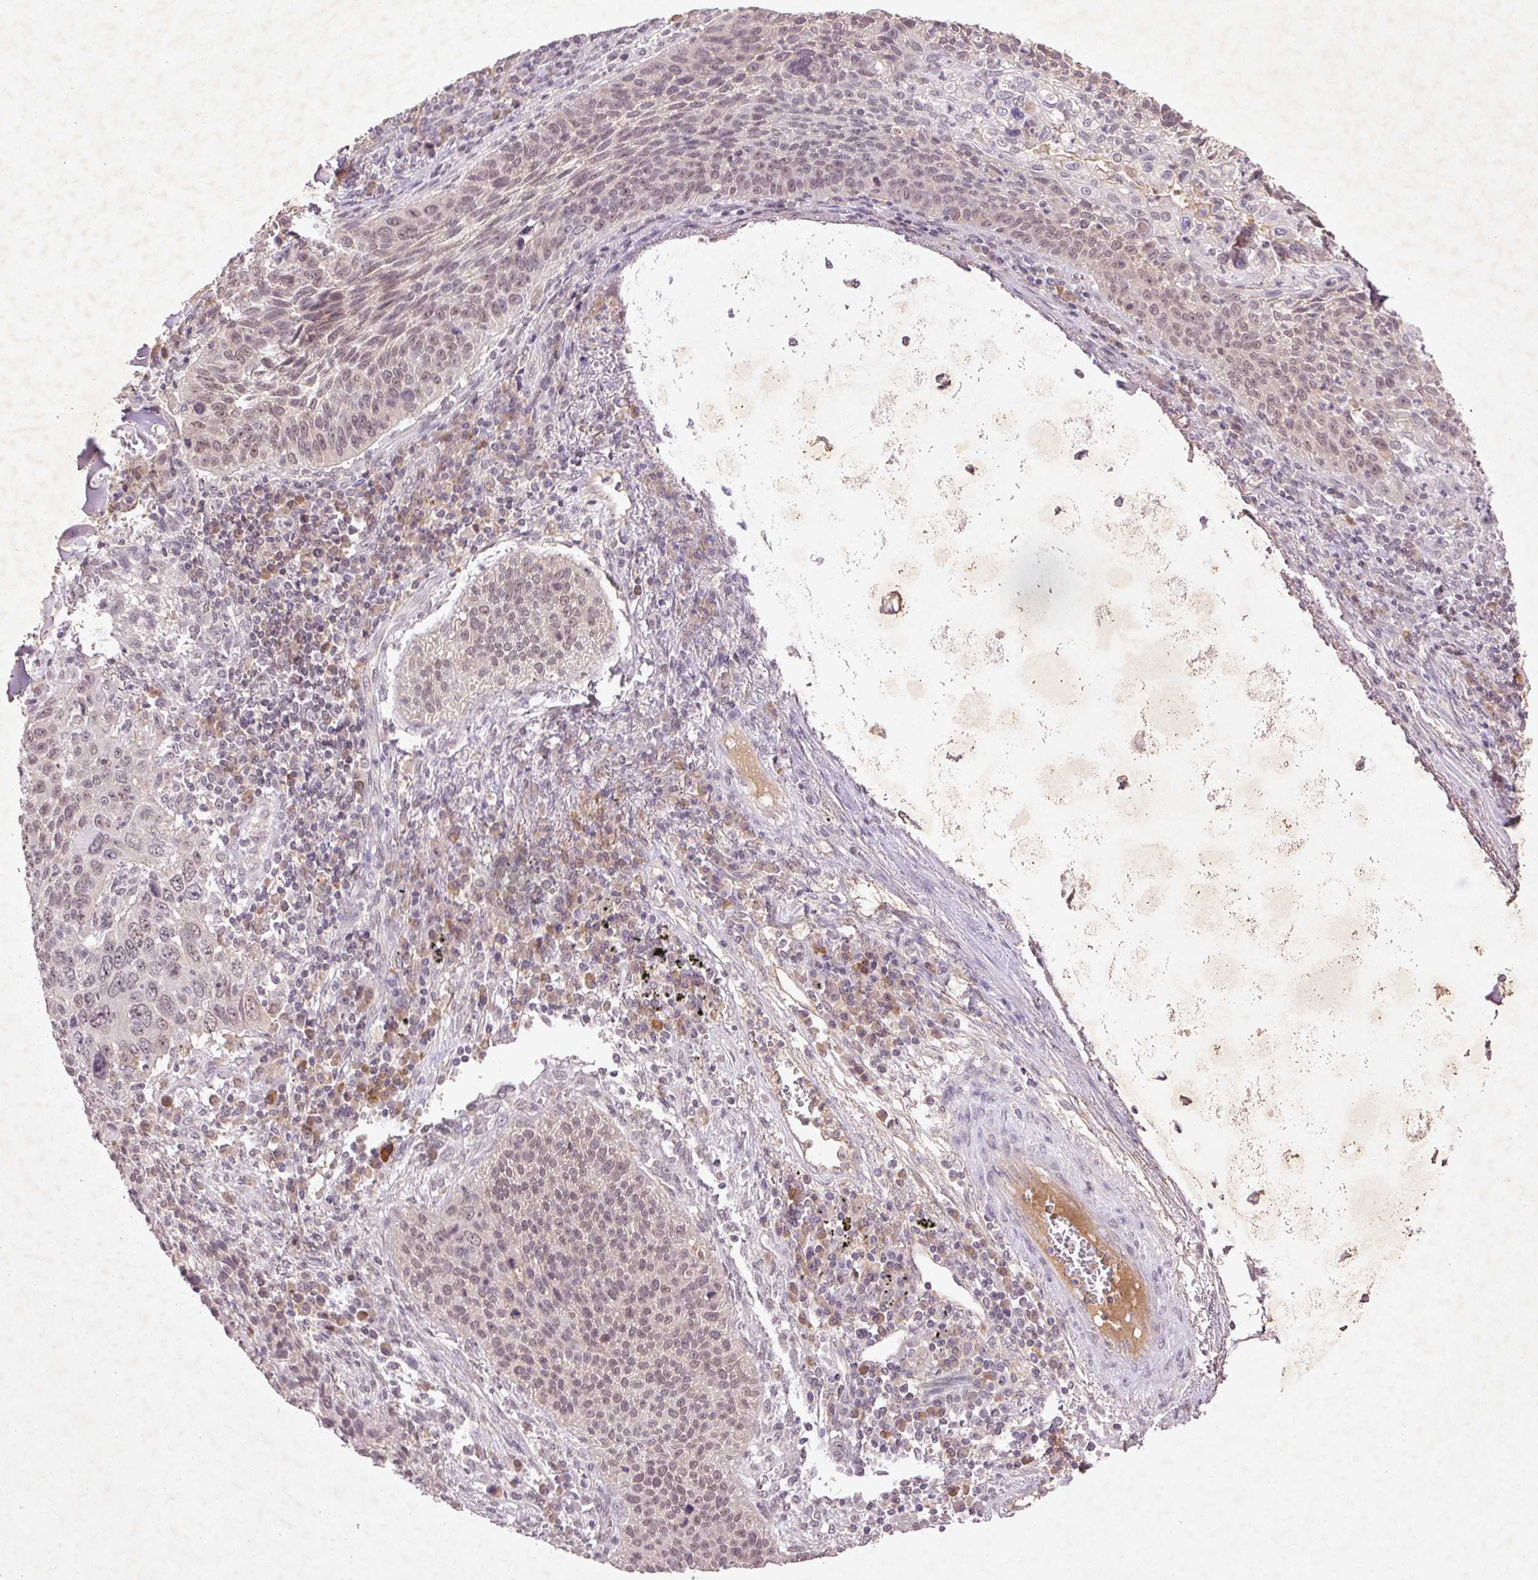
{"staining": {"intensity": "weak", "quantity": "25%-75%", "location": "nuclear"}, "tissue": "lung cancer", "cell_type": "Tumor cells", "image_type": "cancer", "snomed": [{"axis": "morphology", "description": "Squamous cell carcinoma, NOS"}, {"axis": "morphology", "description": "Squamous cell carcinoma, metastatic, NOS"}, {"axis": "topography", "description": "Lung"}, {"axis": "topography", "description": "Pleura, NOS"}], "caption": "Immunohistochemistry (IHC) (DAB) staining of human lung squamous cell carcinoma displays weak nuclear protein staining in approximately 25%-75% of tumor cells.", "gene": "FAM168B", "patient": {"sex": "male", "age": 72}}